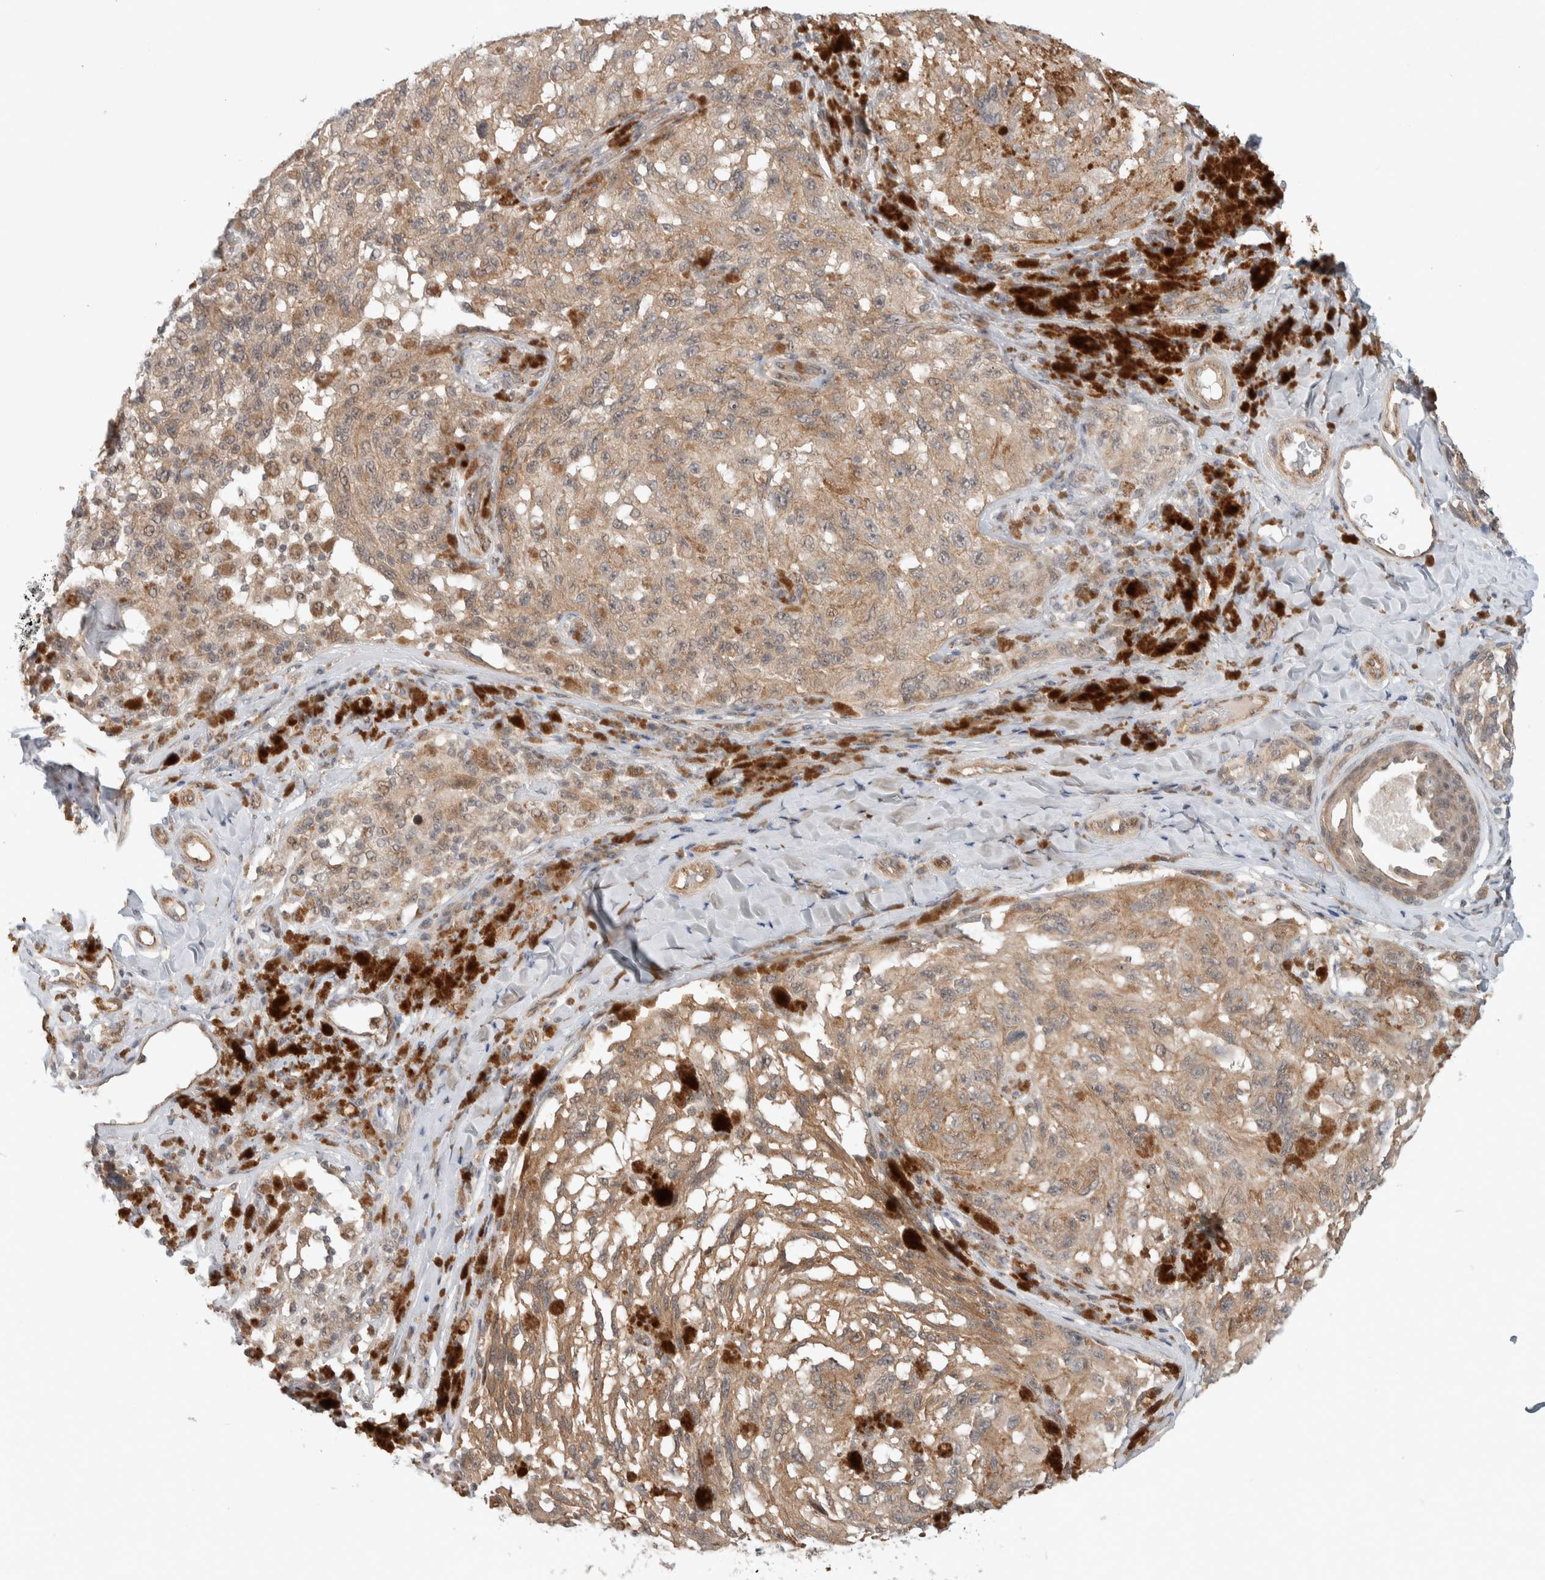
{"staining": {"intensity": "moderate", "quantity": ">75%", "location": "cytoplasmic/membranous"}, "tissue": "melanoma", "cell_type": "Tumor cells", "image_type": "cancer", "snomed": [{"axis": "morphology", "description": "Malignant melanoma, NOS"}, {"axis": "topography", "description": "Skin"}], "caption": "Melanoma tissue displays moderate cytoplasmic/membranous expression in approximately >75% of tumor cells (DAB IHC, brown staining for protein, blue staining for nuclei).", "gene": "DEPTOR", "patient": {"sex": "female", "age": 73}}